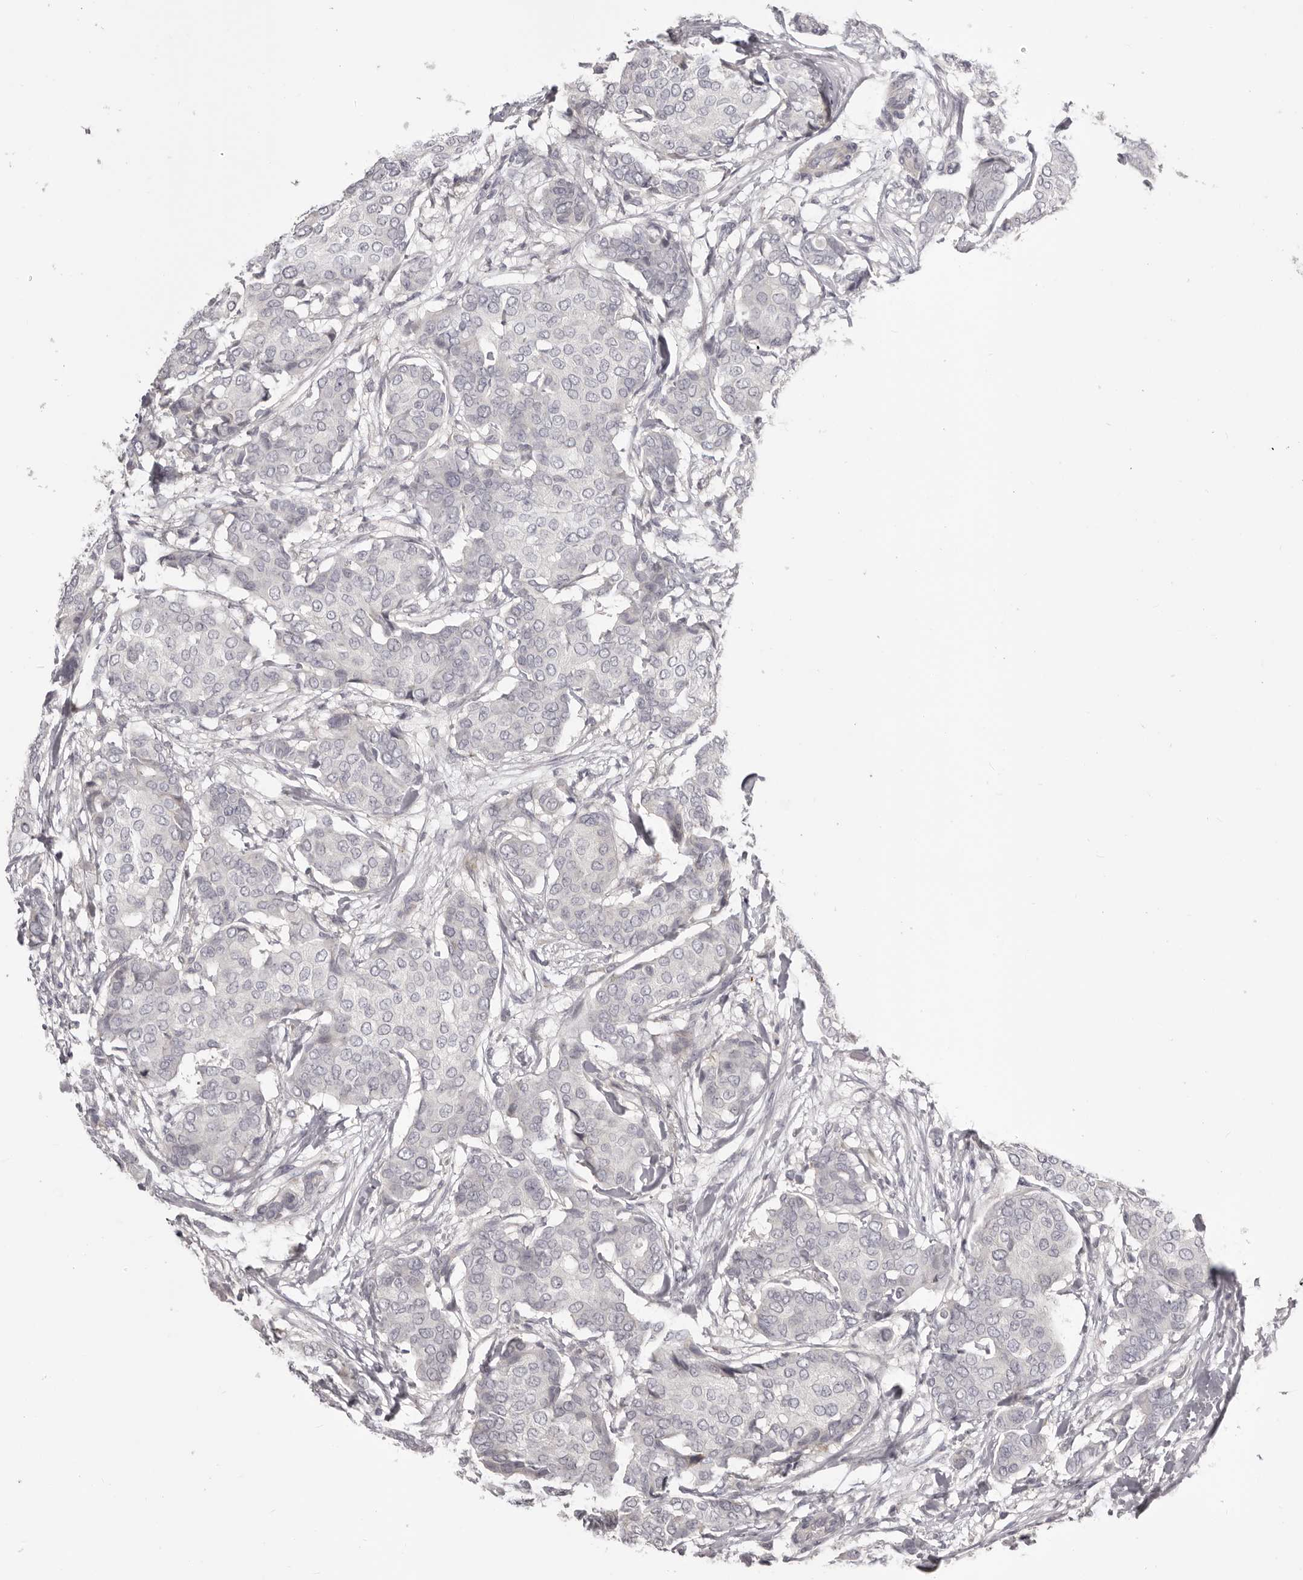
{"staining": {"intensity": "negative", "quantity": "none", "location": "none"}, "tissue": "breast cancer", "cell_type": "Tumor cells", "image_type": "cancer", "snomed": [{"axis": "morphology", "description": "Duct carcinoma"}, {"axis": "topography", "description": "Breast"}], "caption": "A histopathology image of human breast cancer (intraductal carcinoma) is negative for staining in tumor cells.", "gene": "OTUD3", "patient": {"sex": "female", "age": 75}}